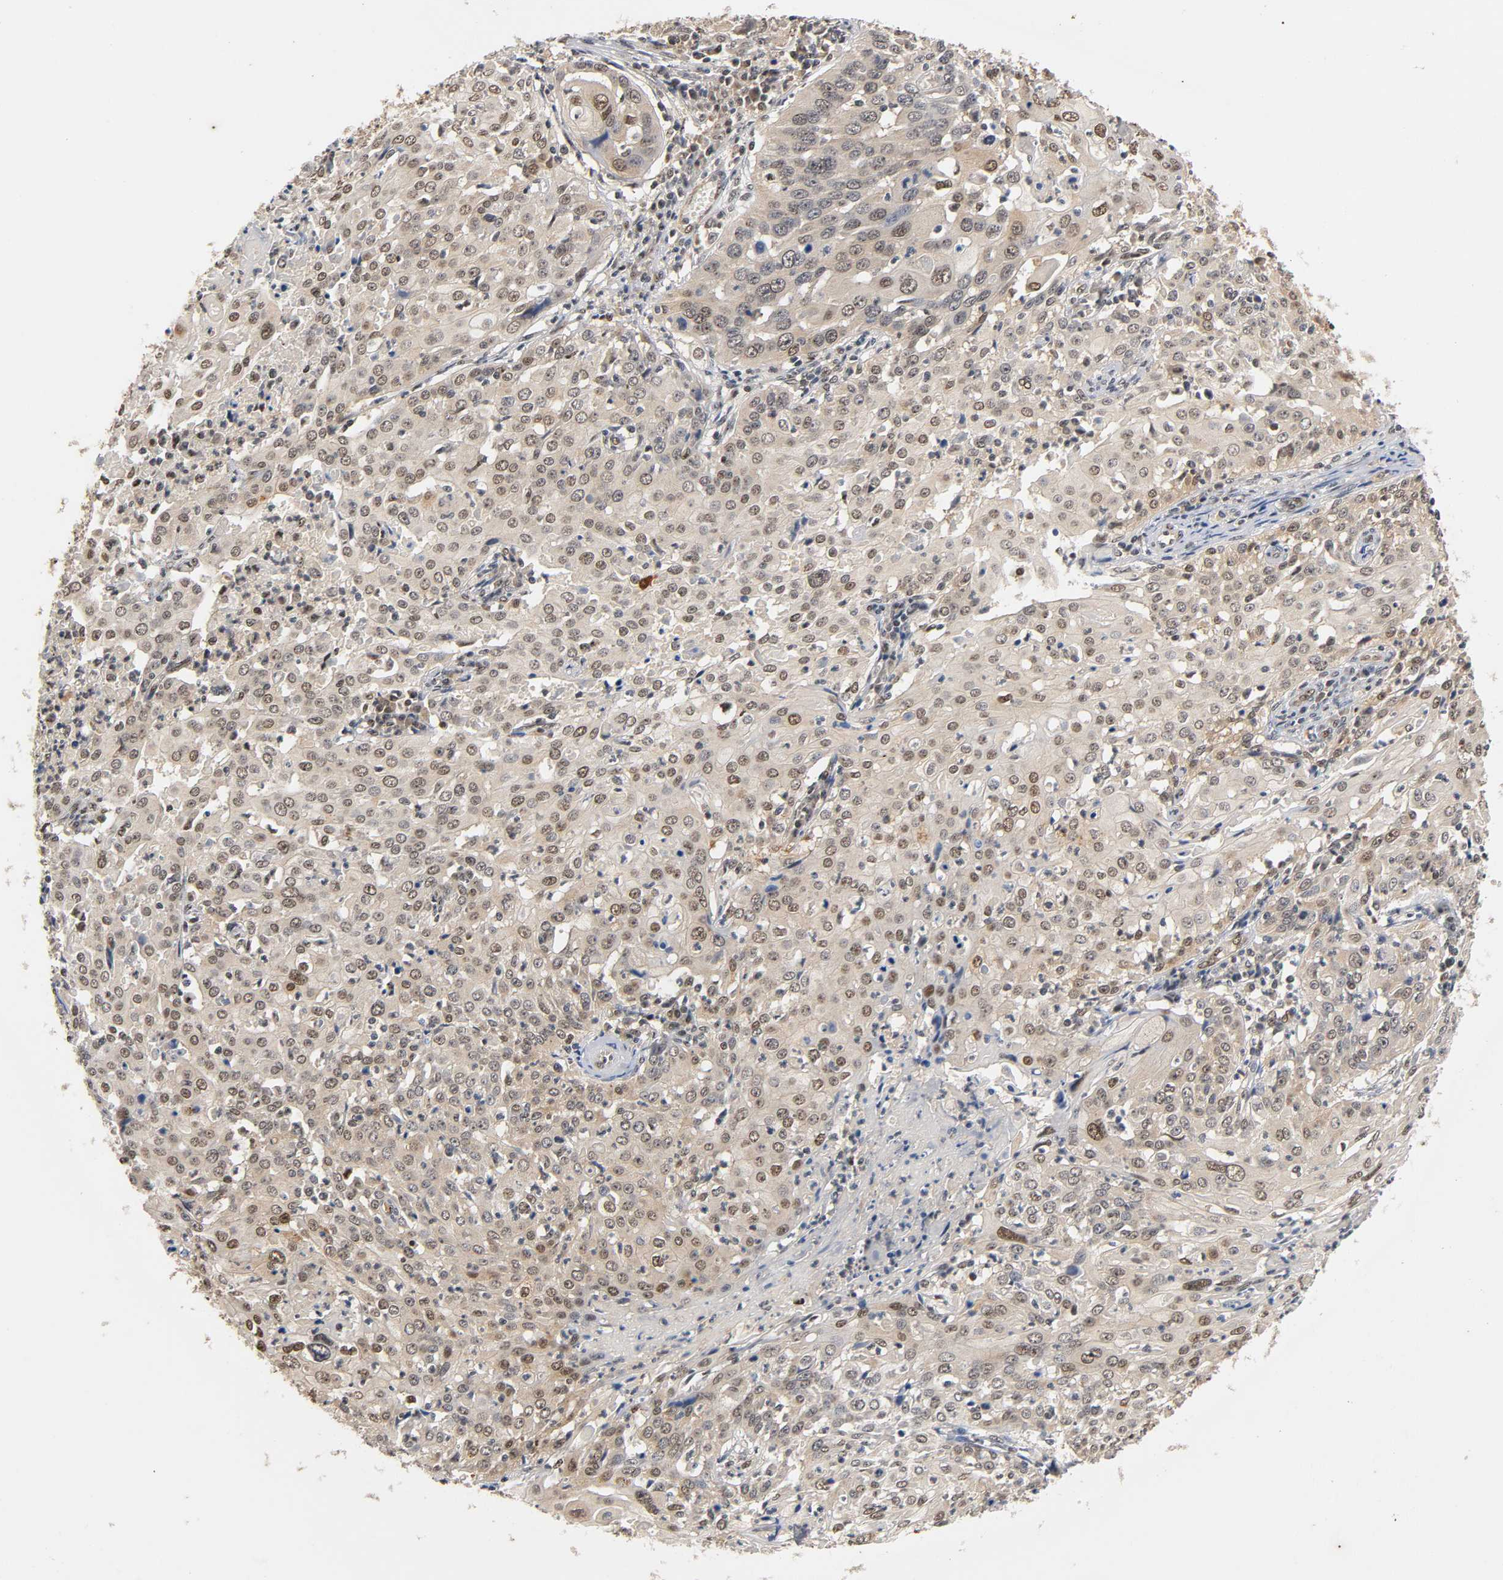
{"staining": {"intensity": "moderate", "quantity": "25%-75%", "location": "nuclear"}, "tissue": "cervical cancer", "cell_type": "Tumor cells", "image_type": "cancer", "snomed": [{"axis": "morphology", "description": "Squamous cell carcinoma, NOS"}, {"axis": "topography", "description": "Cervix"}], "caption": "Protein staining exhibits moderate nuclear expression in about 25%-75% of tumor cells in cervical squamous cell carcinoma. (Brightfield microscopy of DAB IHC at high magnification).", "gene": "UBC", "patient": {"sex": "female", "age": 39}}